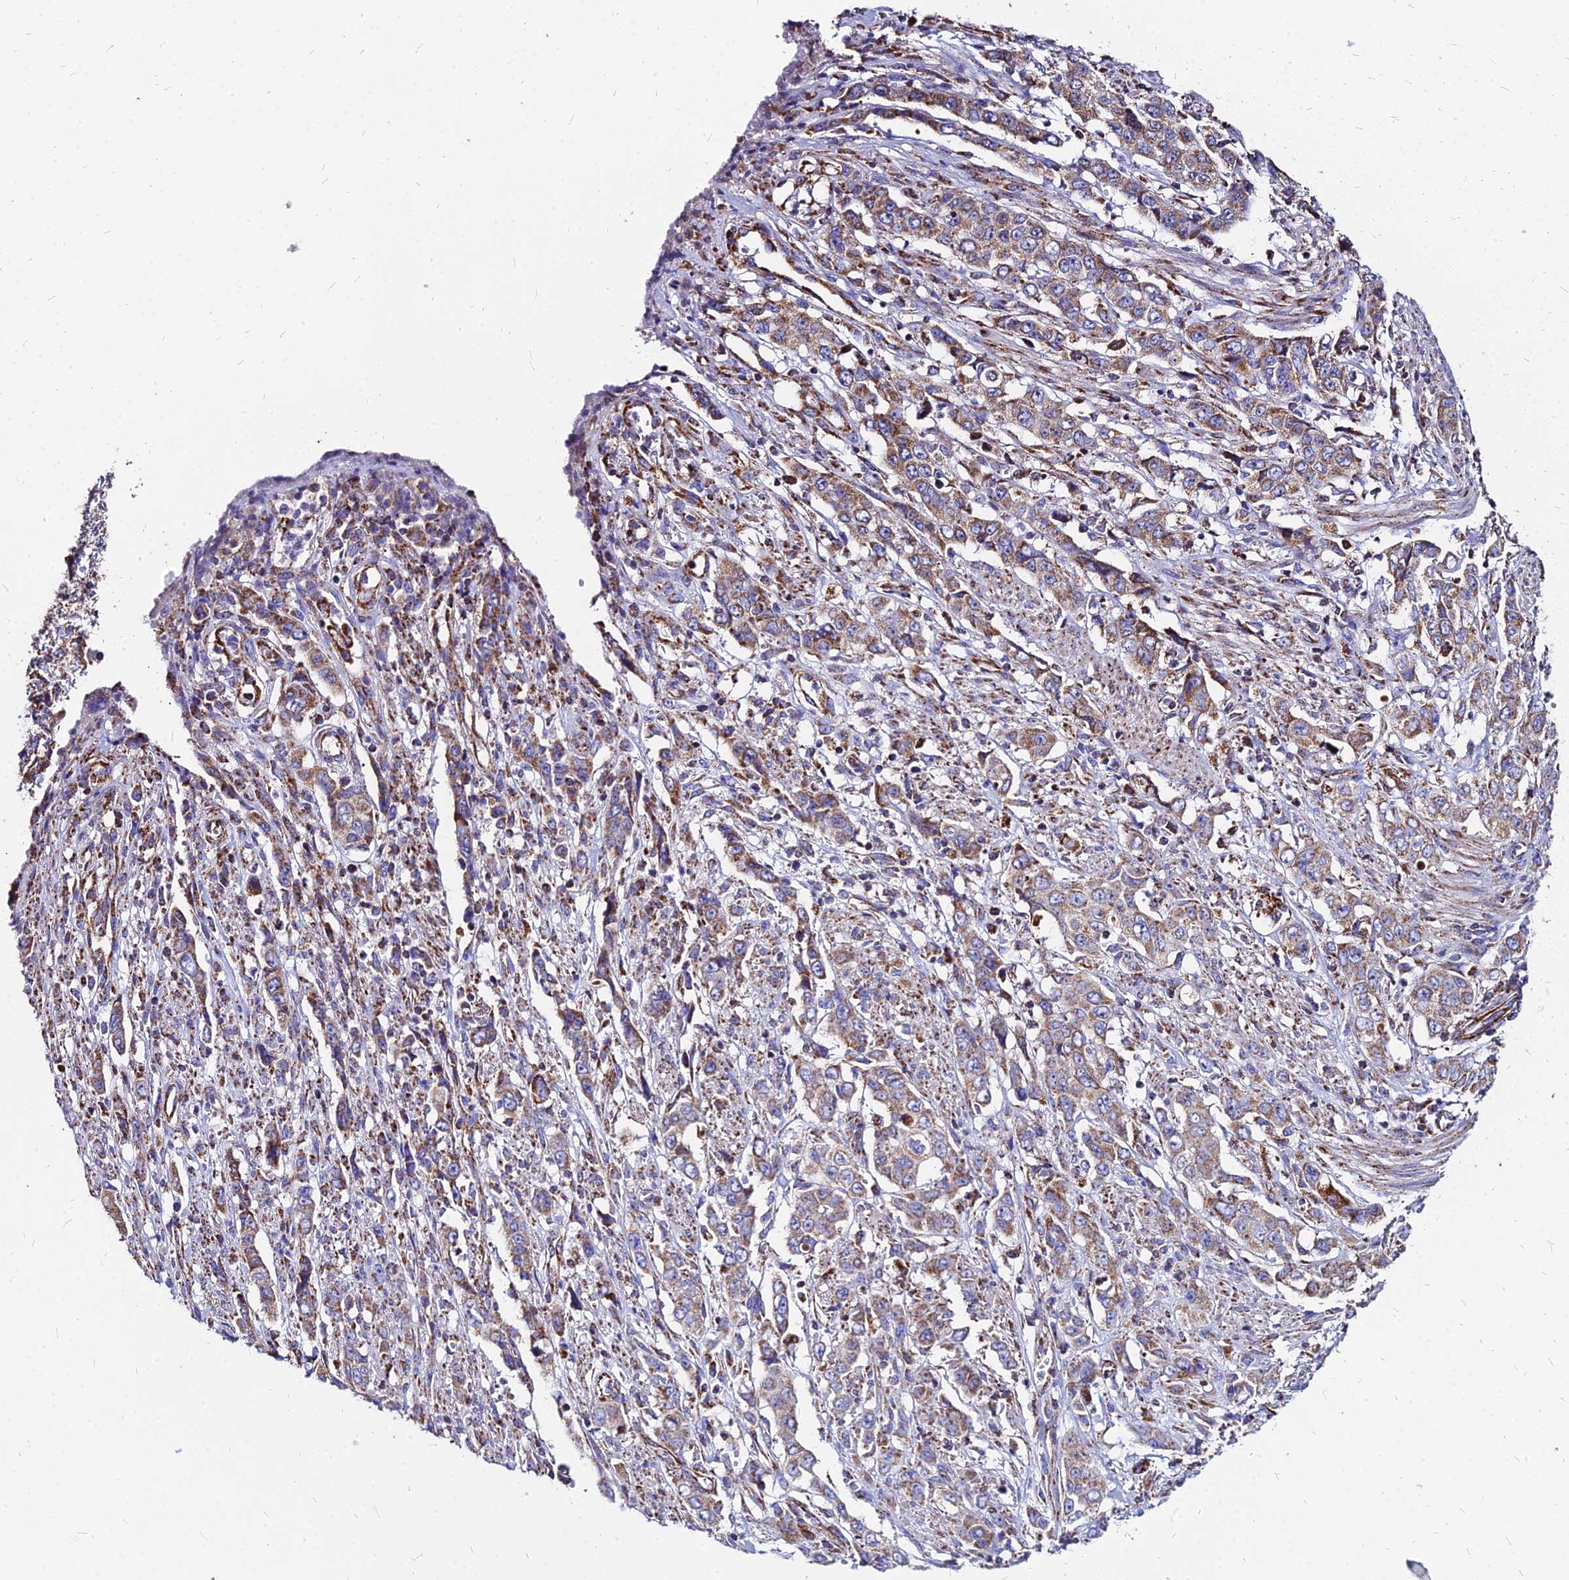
{"staining": {"intensity": "moderate", "quantity": ">75%", "location": "cytoplasmic/membranous"}, "tissue": "stomach cancer", "cell_type": "Tumor cells", "image_type": "cancer", "snomed": [{"axis": "morphology", "description": "Adenocarcinoma, NOS"}, {"axis": "topography", "description": "Stomach, upper"}], "caption": "Protein staining of stomach cancer tissue demonstrates moderate cytoplasmic/membranous positivity in about >75% of tumor cells.", "gene": "DLD", "patient": {"sex": "male", "age": 62}}